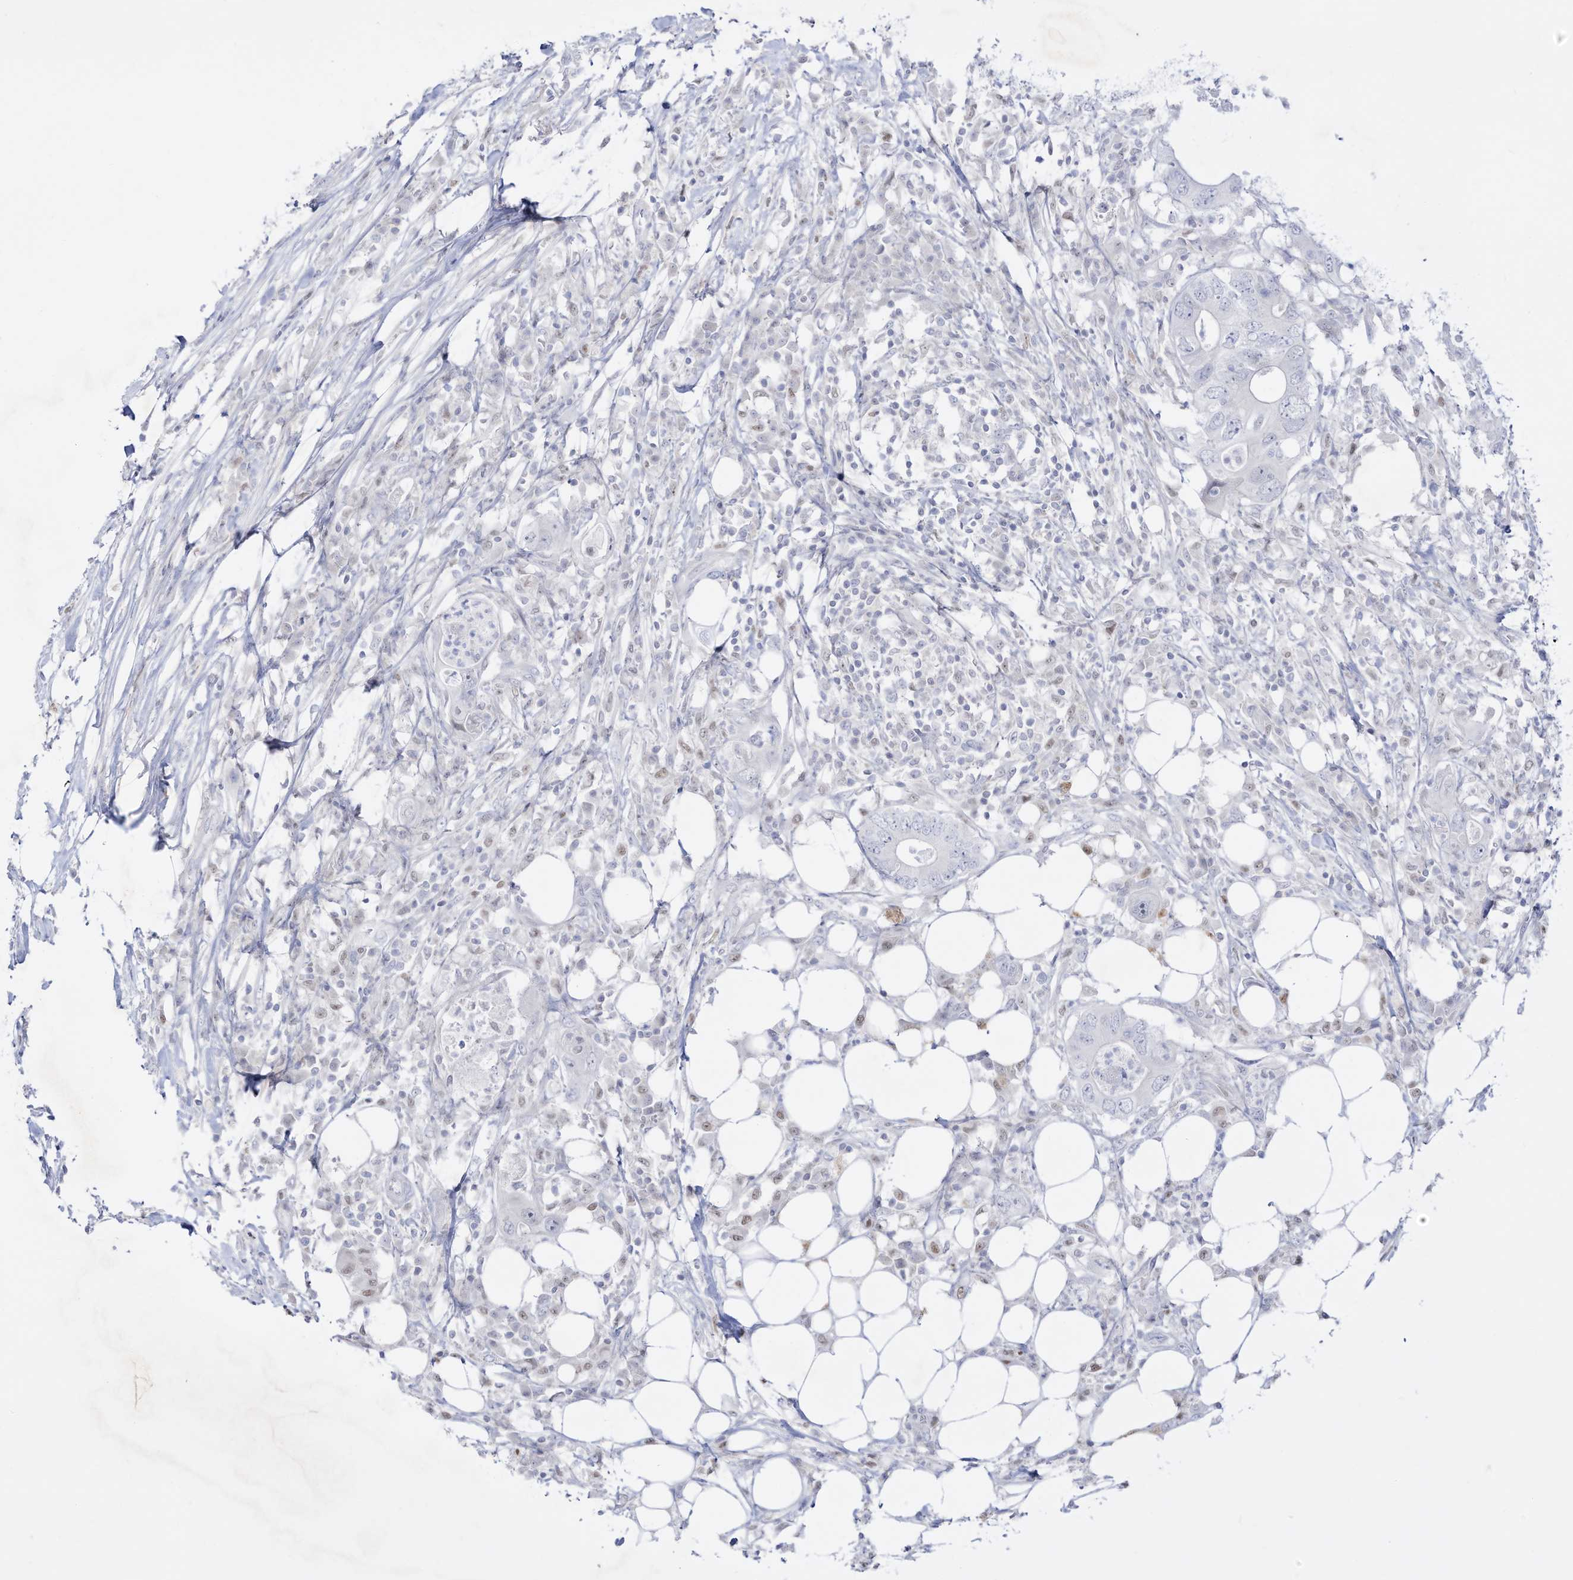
{"staining": {"intensity": "negative", "quantity": "none", "location": "none"}, "tissue": "colorectal cancer", "cell_type": "Tumor cells", "image_type": "cancer", "snomed": [{"axis": "morphology", "description": "Adenocarcinoma, NOS"}, {"axis": "topography", "description": "Colon"}], "caption": "The histopathology image displays no significant positivity in tumor cells of colorectal adenocarcinoma. The staining is performed using DAB brown chromogen with nuclei counter-stained in using hematoxylin.", "gene": "DMKN", "patient": {"sex": "male", "age": 71}}